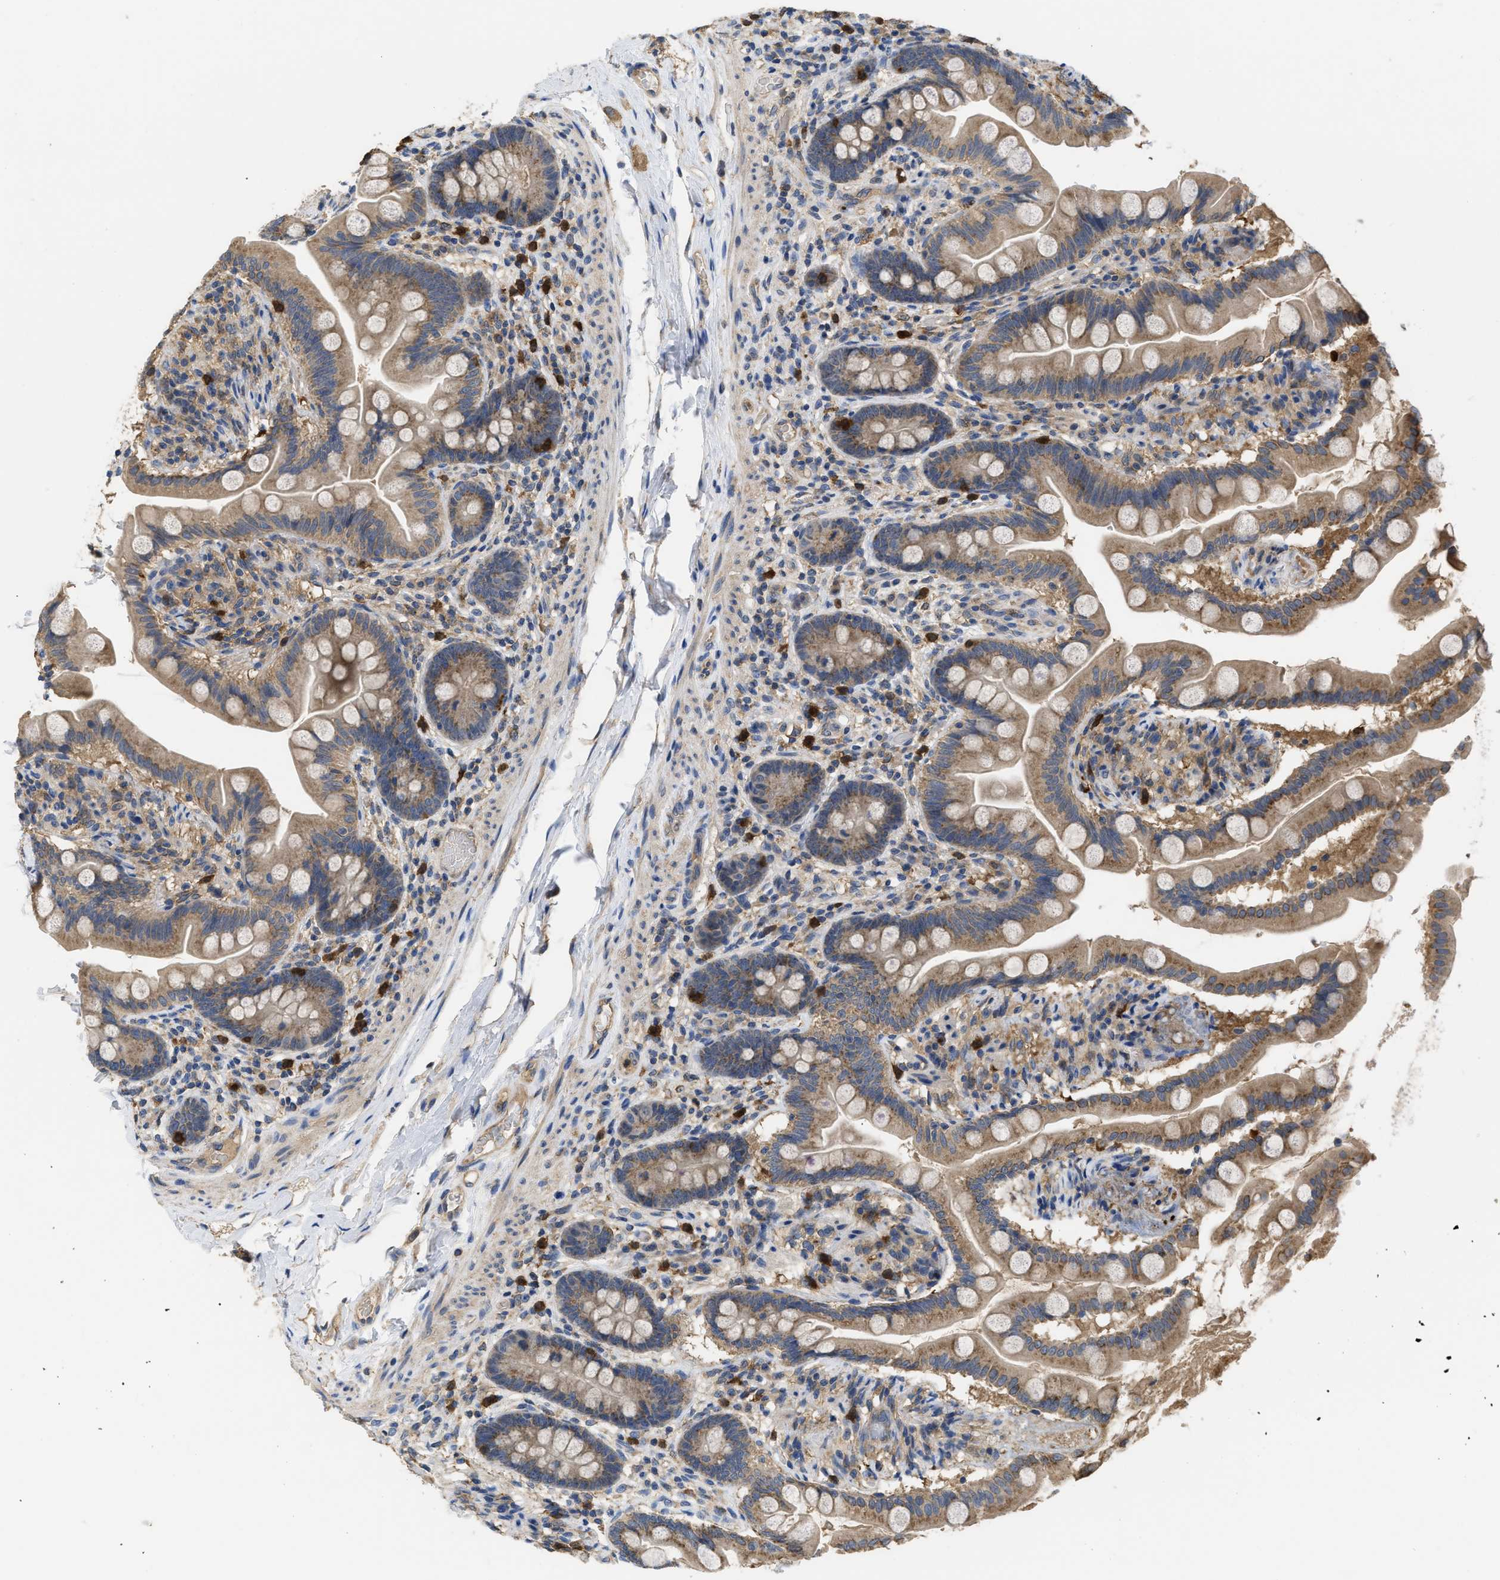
{"staining": {"intensity": "moderate", "quantity": ">75%", "location": "cytoplasmic/membranous"}, "tissue": "small intestine", "cell_type": "Glandular cells", "image_type": "normal", "snomed": [{"axis": "morphology", "description": "Normal tissue, NOS"}, {"axis": "topography", "description": "Small intestine"}], "caption": "Protein analysis of unremarkable small intestine displays moderate cytoplasmic/membranous positivity in approximately >75% of glandular cells. (IHC, brightfield microscopy, high magnification).", "gene": "RNF216", "patient": {"sex": "female", "age": 56}}